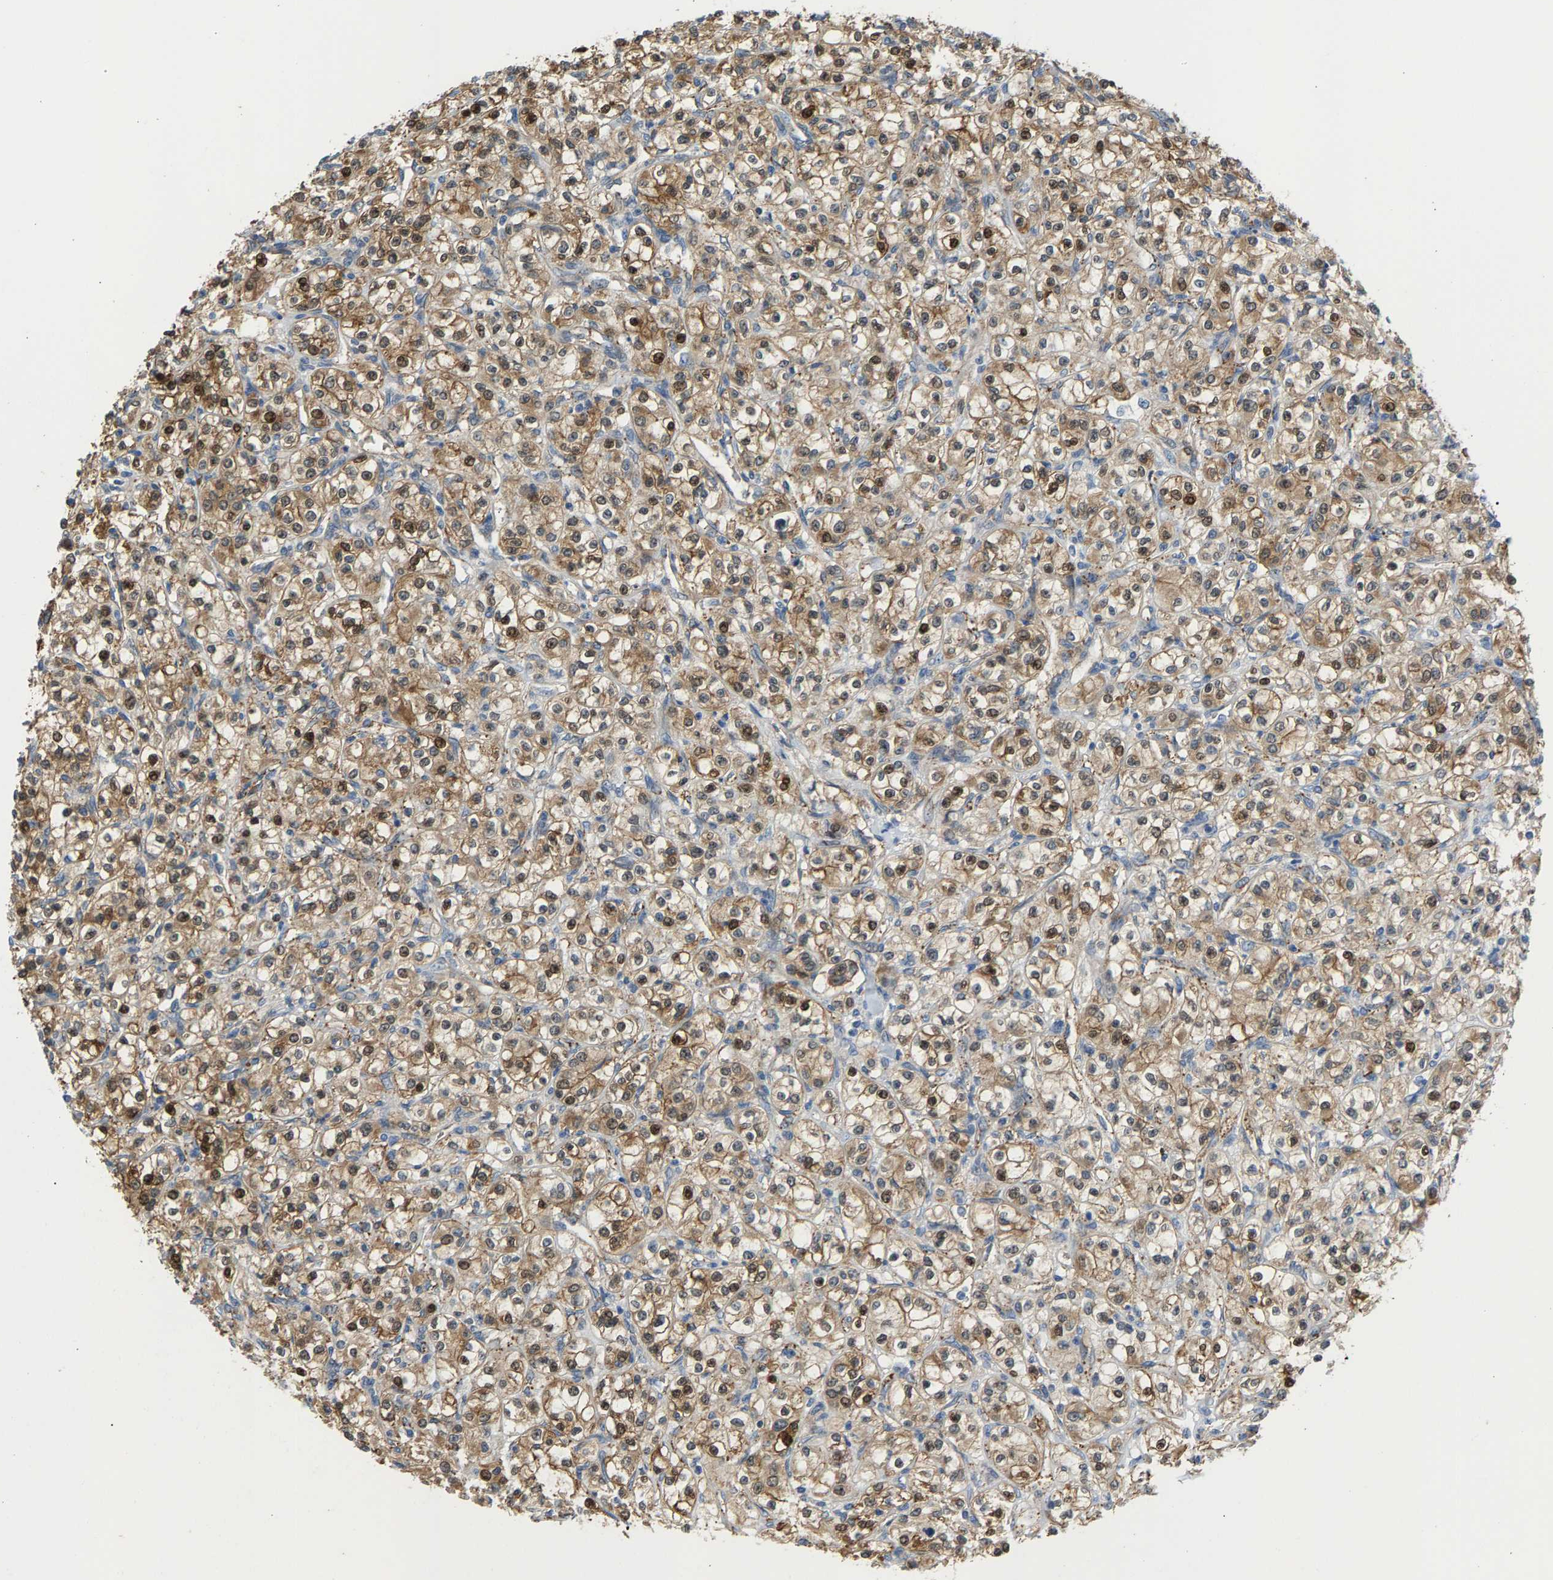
{"staining": {"intensity": "moderate", "quantity": ">75%", "location": "cytoplasmic/membranous,nuclear"}, "tissue": "renal cancer", "cell_type": "Tumor cells", "image_type": "cancer", "snomed": [{"axis": "morphology", "description": "Adenocarcinoma, NOS"}, {"axis": "topography", "description": "Kidney"}], "caption": "Protein staining shows moderate cytoplasmic/membranous and nuclear positivity in about >75% of tumor cells in renal adenocarcinoma.", "gene": "KRTAP27-1", "patient": {"sex": "male", "age": 77}}